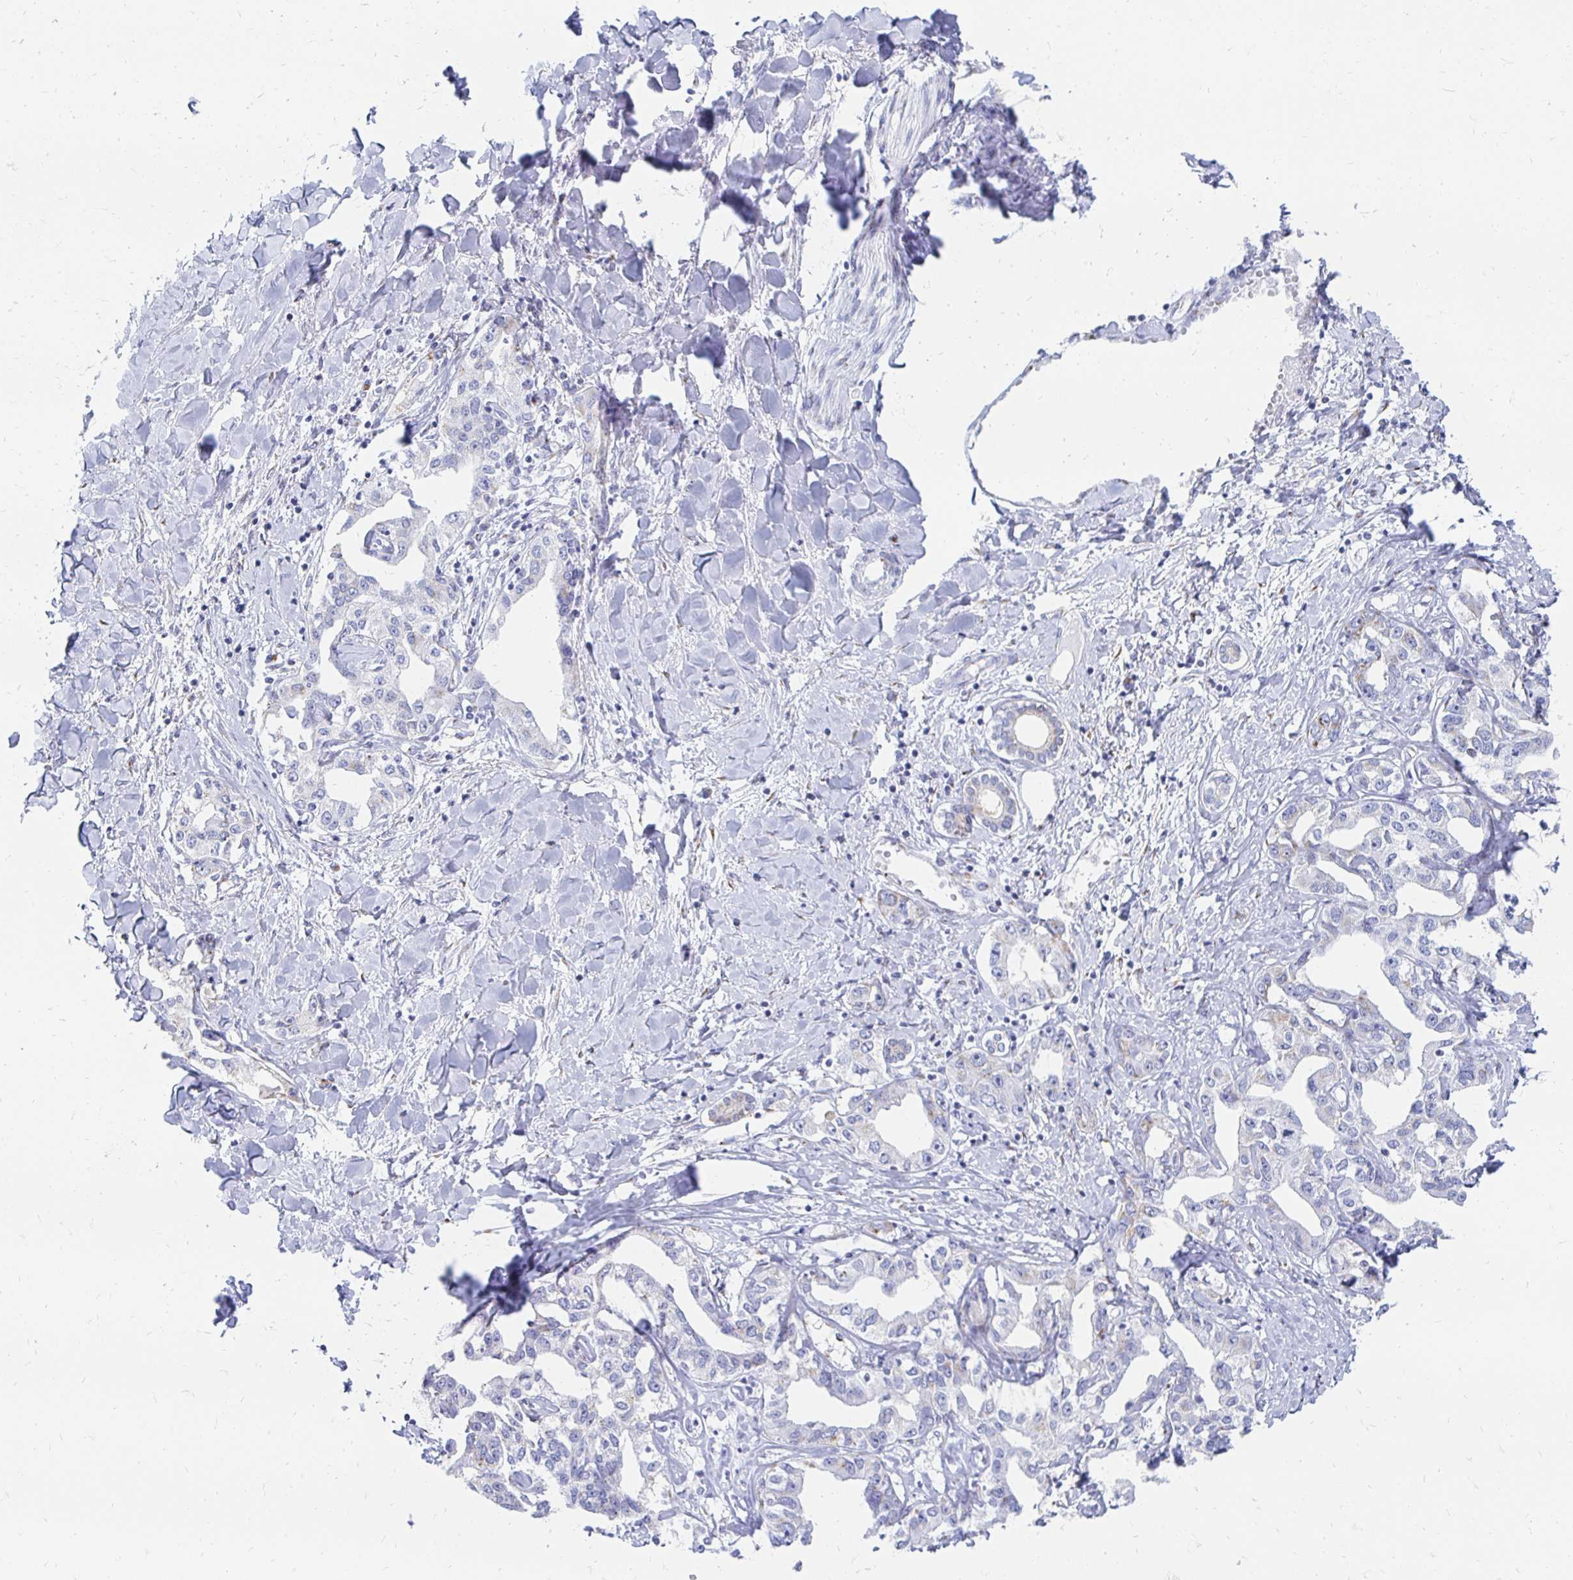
{"staining": {"intensity": "negative", "quantity": "none", "location": "none"}, "tissue": "liver cancer", "cell_type": "Tumor cells", "image_type": "cancer", "snomed": [{"axis": "morphology", "description": "Cholangiocarcinoma"}, {"axis": "topography", "description": "Liver"}], "caption": "The IHC image has no significant staining in tumor cells of liver cancer tissue. The staining is performed using DAB (3,3'-diaminobenzidine) brown chromogen with nuclei counter-stained in using hematoxylin.", "gene": "PAGE4", "patient": {"sex": "male", "age": 59}}